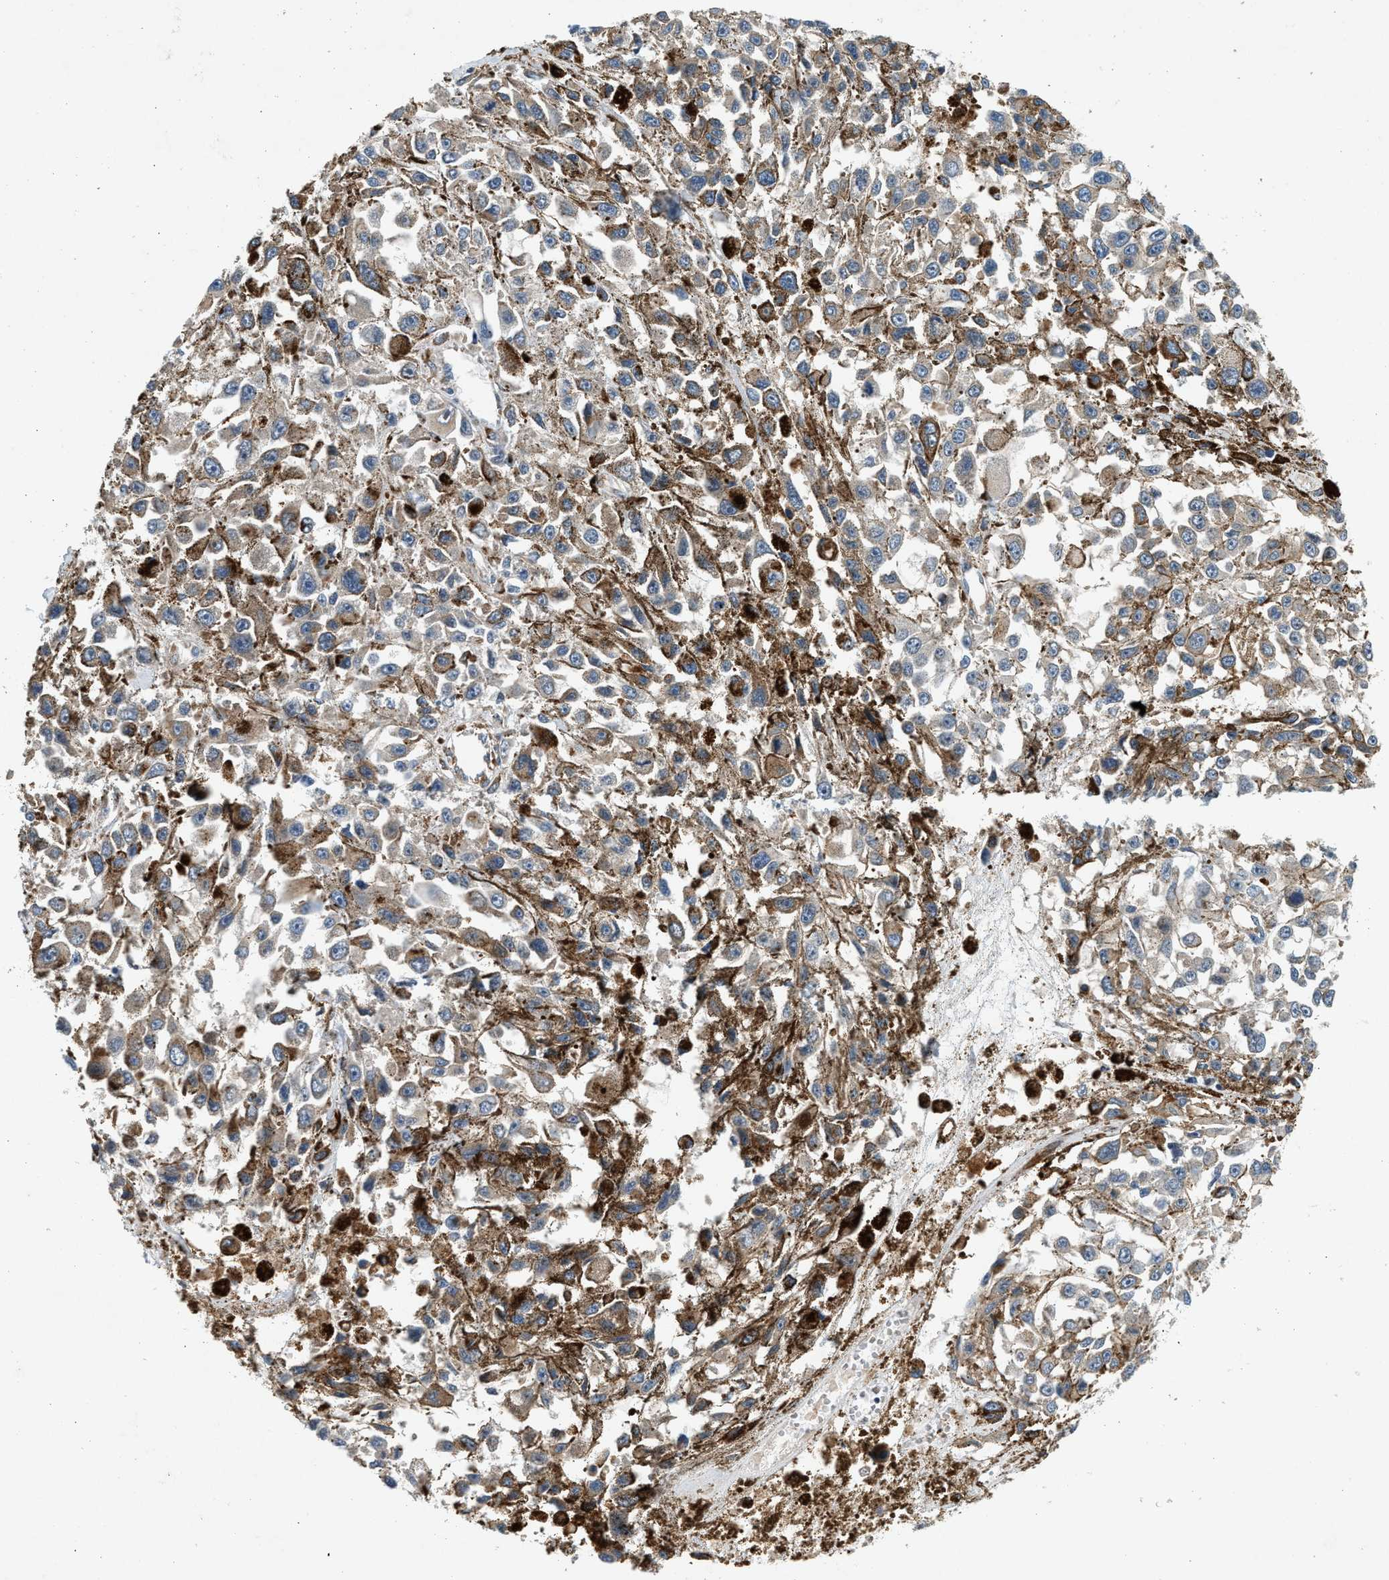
{"staining": {"intensity": "weak", "quantity": "<25%", "location": "cytoplasmic/membranous"}, "tissue": "melanoma", "cell_type": "Tumor cells", "image_type": "cancer", "snomed": [{"axis": "morphology", "description": "Malignant melanoma, Metastatic site"}, {"axis": "topography", "description": "Lymph node"}], "caption": "A micrograph of melanoma stained for a protein reveals no brown staining in tumor cells.", "gene": "KDELR2", "patient": {"sex": "male", "age": 59}}